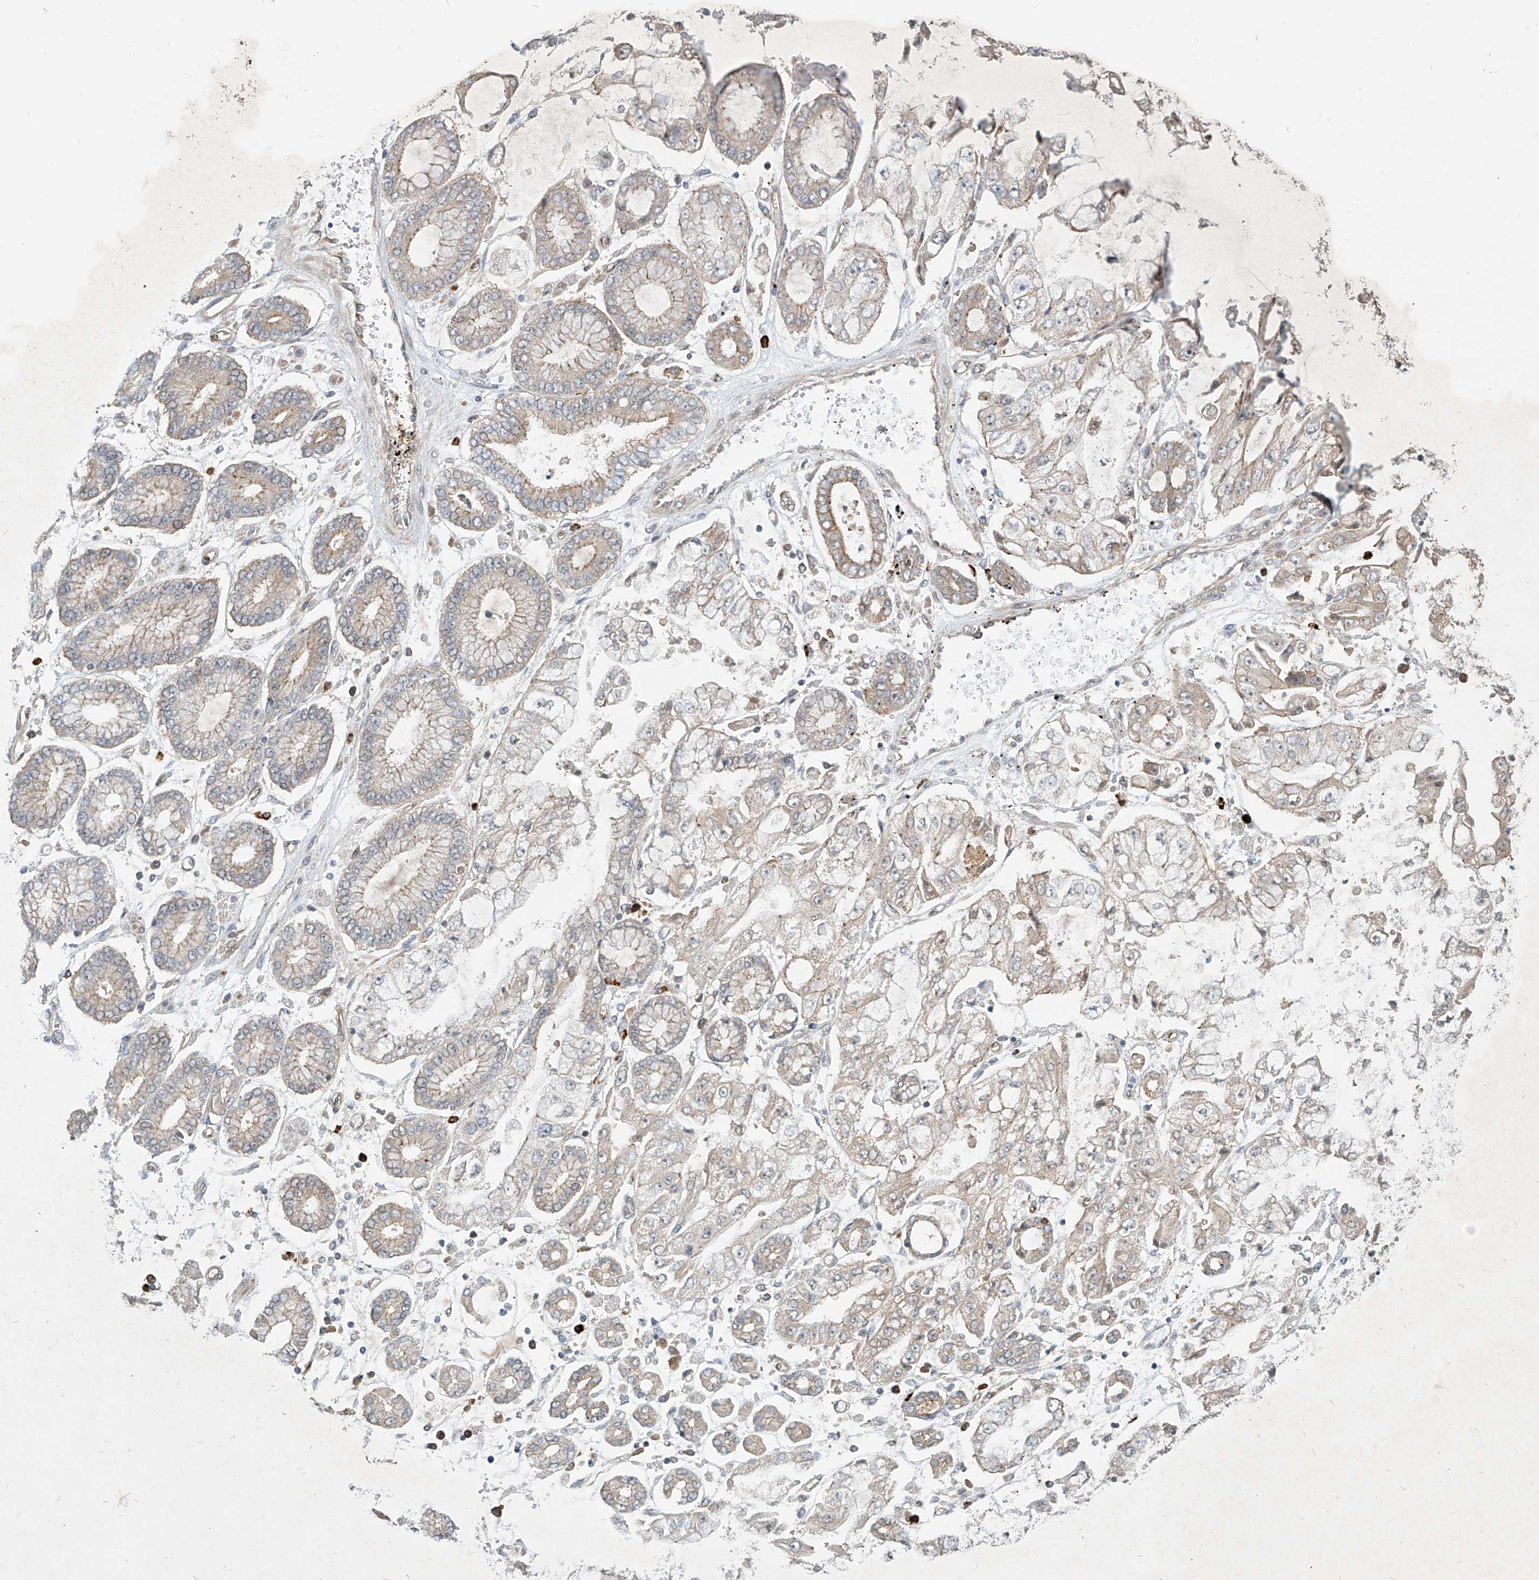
{"staining": {"intensity": "weak", "quantity": "<25%", "location": "cytoplasmic/membranous"}, "tissue": "stomach cancer", "cell_type": "Tumor cells", "image_type": "cancer", "snomed": [{"axis": "morphology", "description": "Adenocarcinoma, NOS"}, {"axis": "topography", "description": "Stomach"}], "caption": "Protein analysis of adenocarcinoma (stomach) displays no significant staining in tumor cells. (Brightfield microscopy of DAB immunohistochemistry (IHC) at high magnification).", "gene": "MTUS2", "patient": {"sex": "male", "age": 76}}